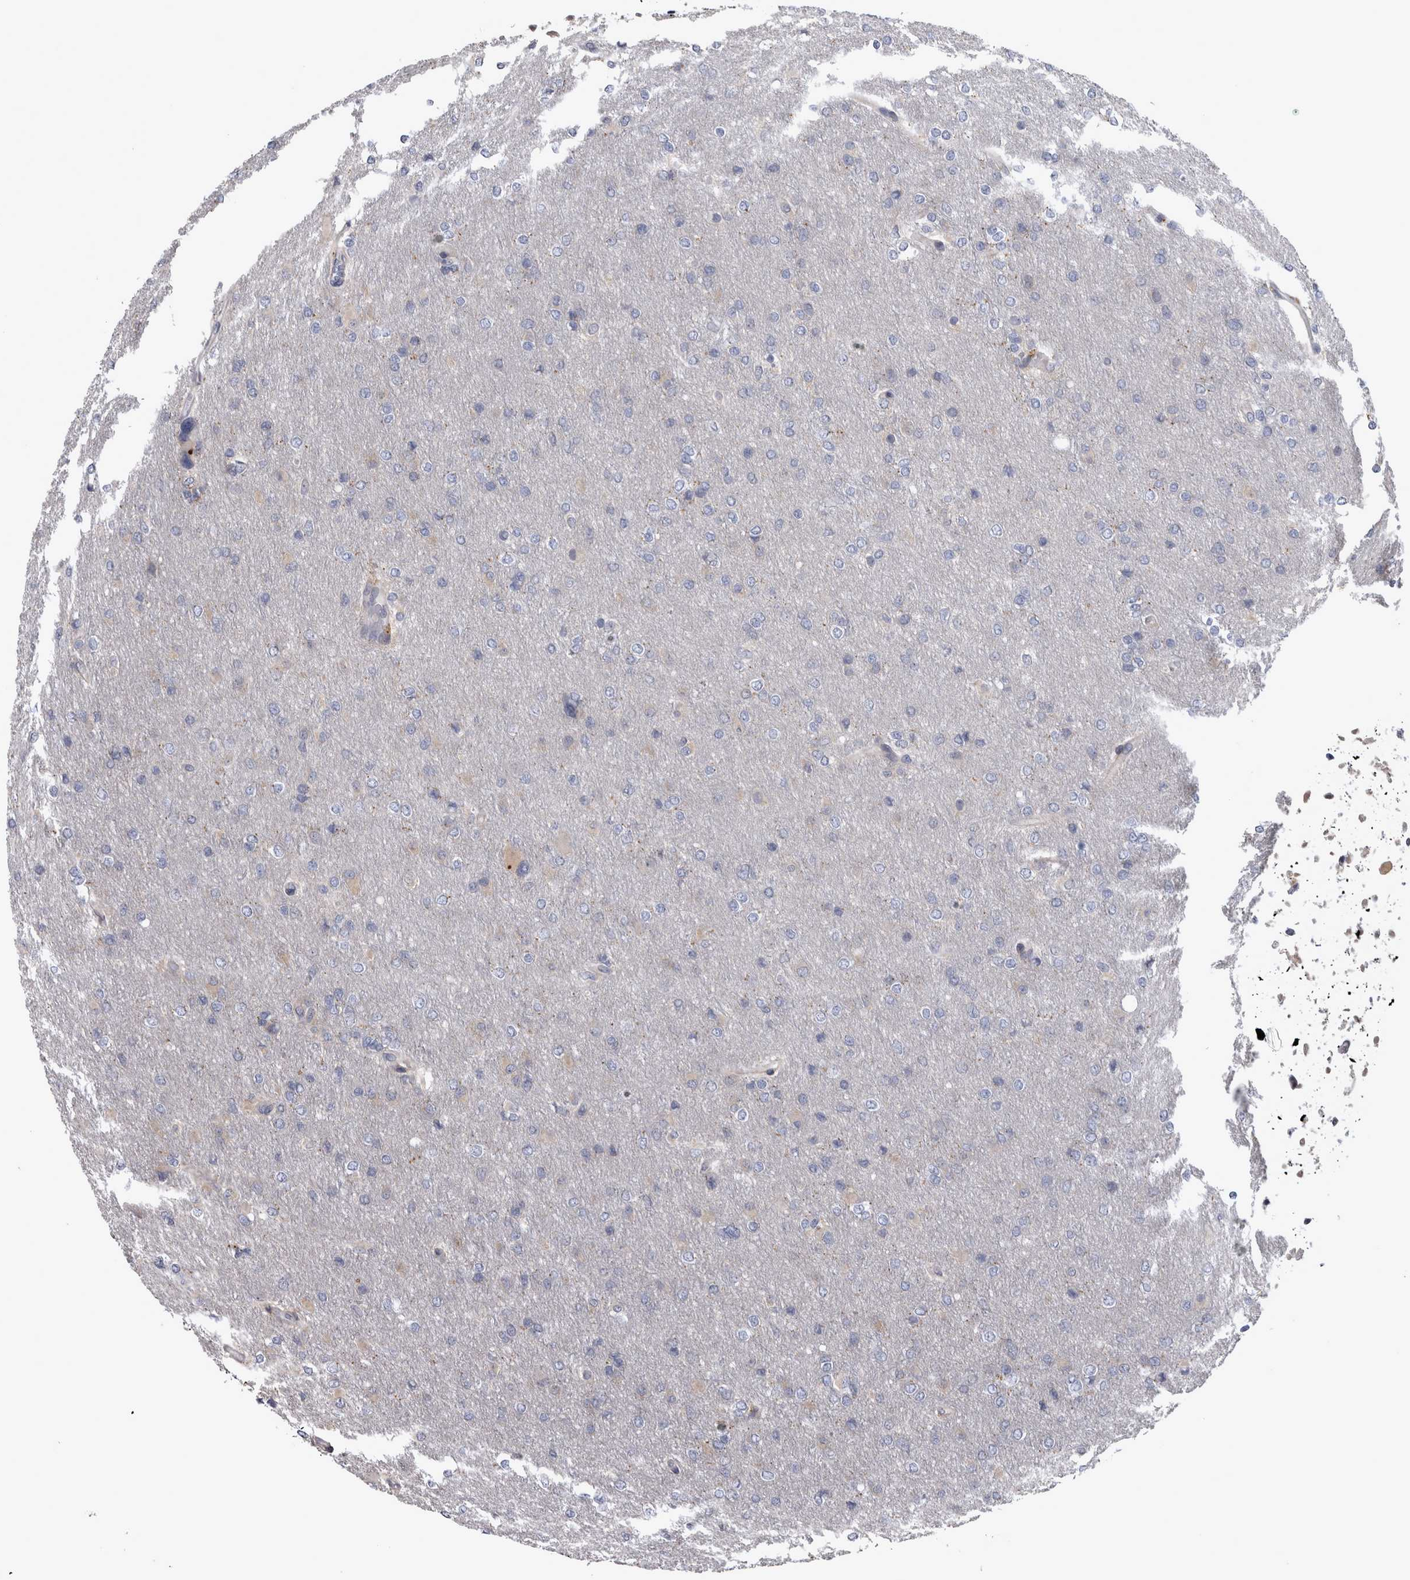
{"staining": {"intensity": "negative", "quantity": "none", "location": "none"}, "tissue": "glioma", "cell_type": "Tumor cells", "image_type": "cancer", "snomed": [{"axis": "morphology", "description": "Glioma, malignant, High grade"}, {"axis": "topography", "description": "Cerebral cortex"}], "caption": "Micrograph shows no protein positivity in tumor cells of glioma tissue.", "gene": "PRKCI", "patient": {"sex": "female", "age": 36}}